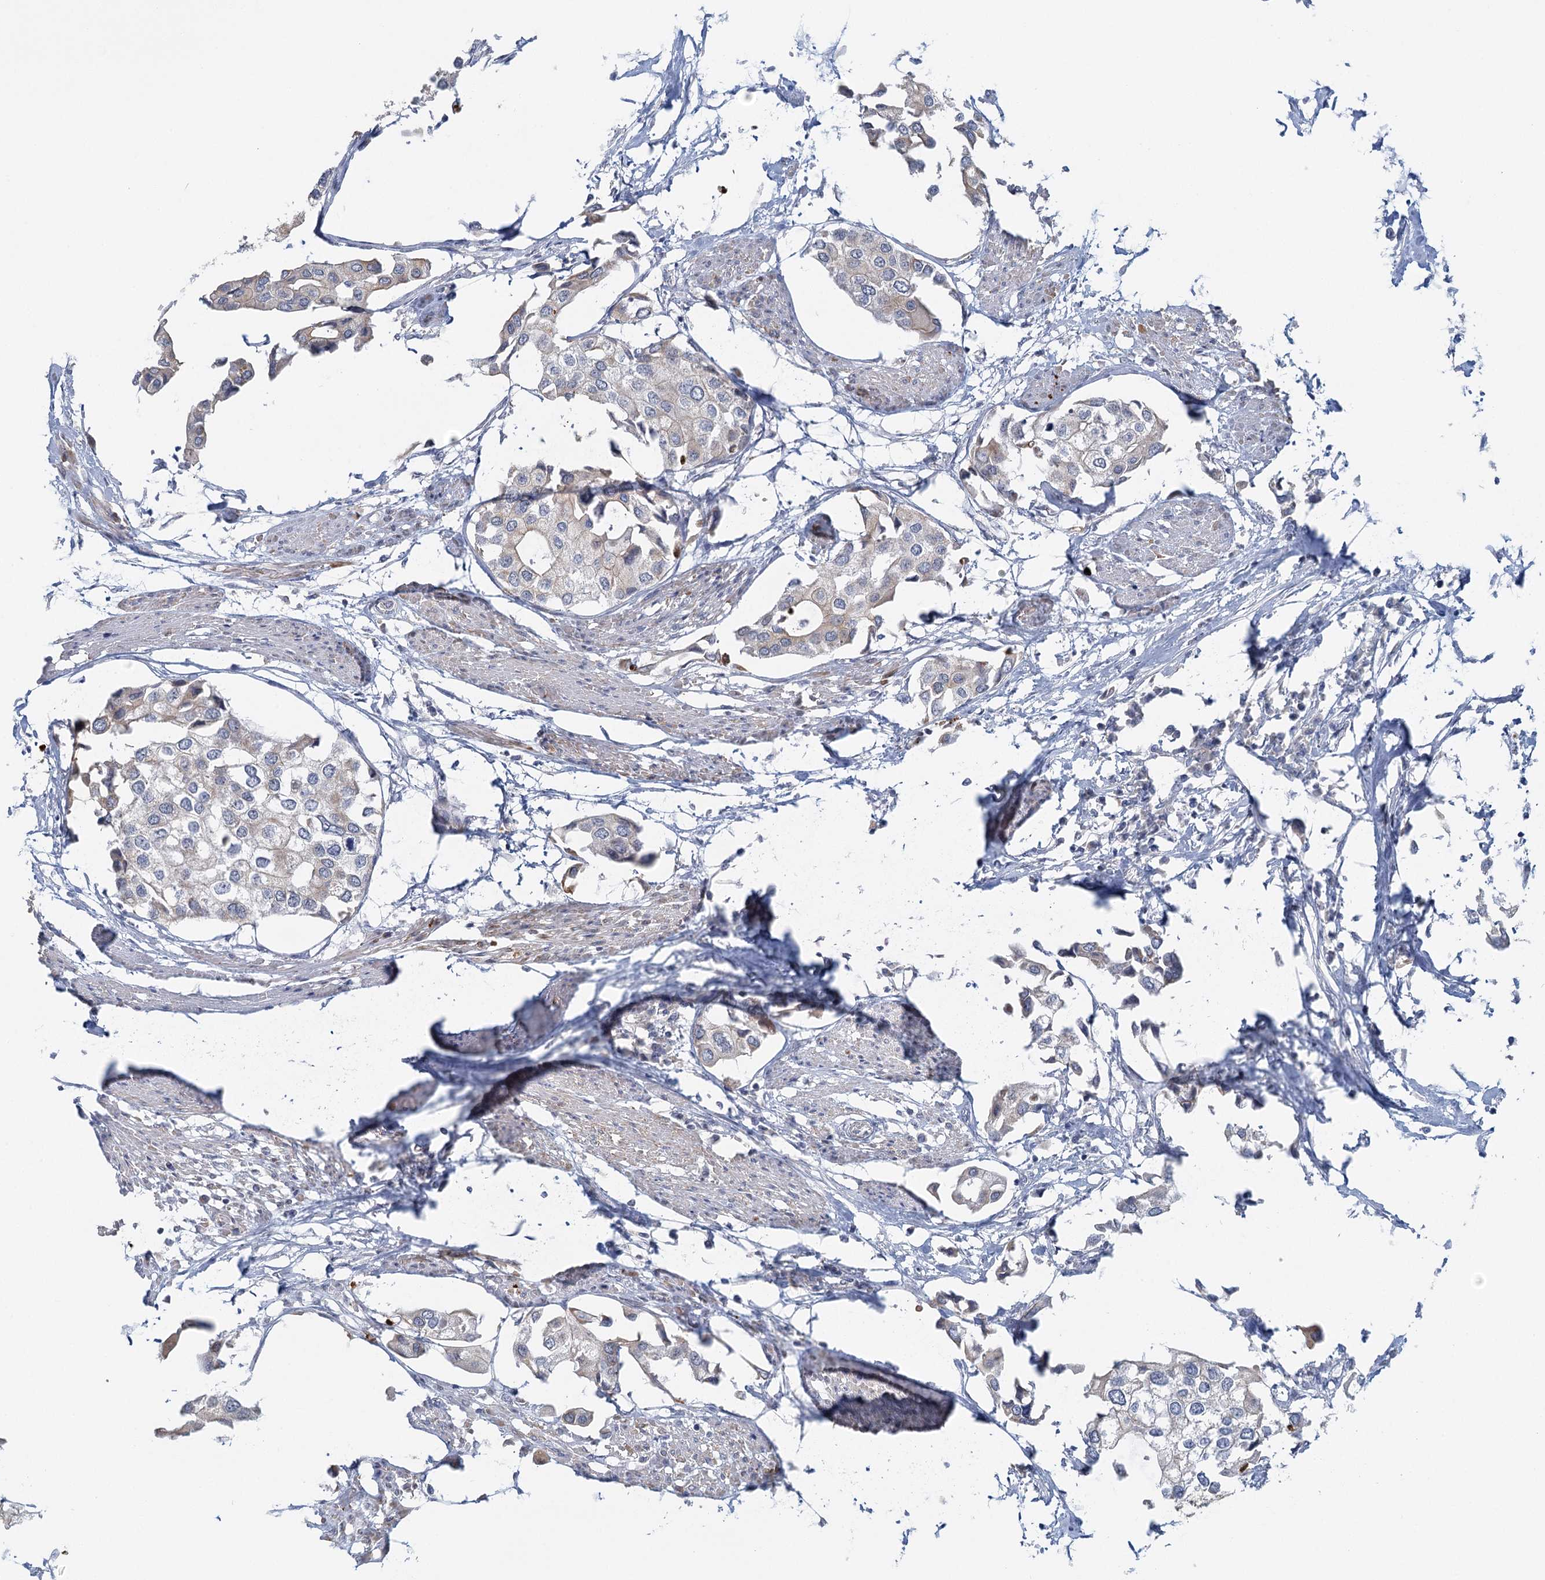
{"staining": {"intensity": "negative", "quantity": "none", "location": "none"}, "tissue": "urothelial cancer", "cell_type": "Tumor cells", "image_type": "cancer", "snomed": [{"axis": "morphology", "description": "Urothelial carcinoma, High grade"}, {"axis": "topography", "description": "Urinary bladder"}], "caption": "High magnification brightfield microscopy of urothelial cancer stained with DAB (brown) and counterstained with hematoxylin (blue): tumor cells show no significant expression.", "gene": "GPATCH11", "patient": {"sex": "male", "age": 64}}